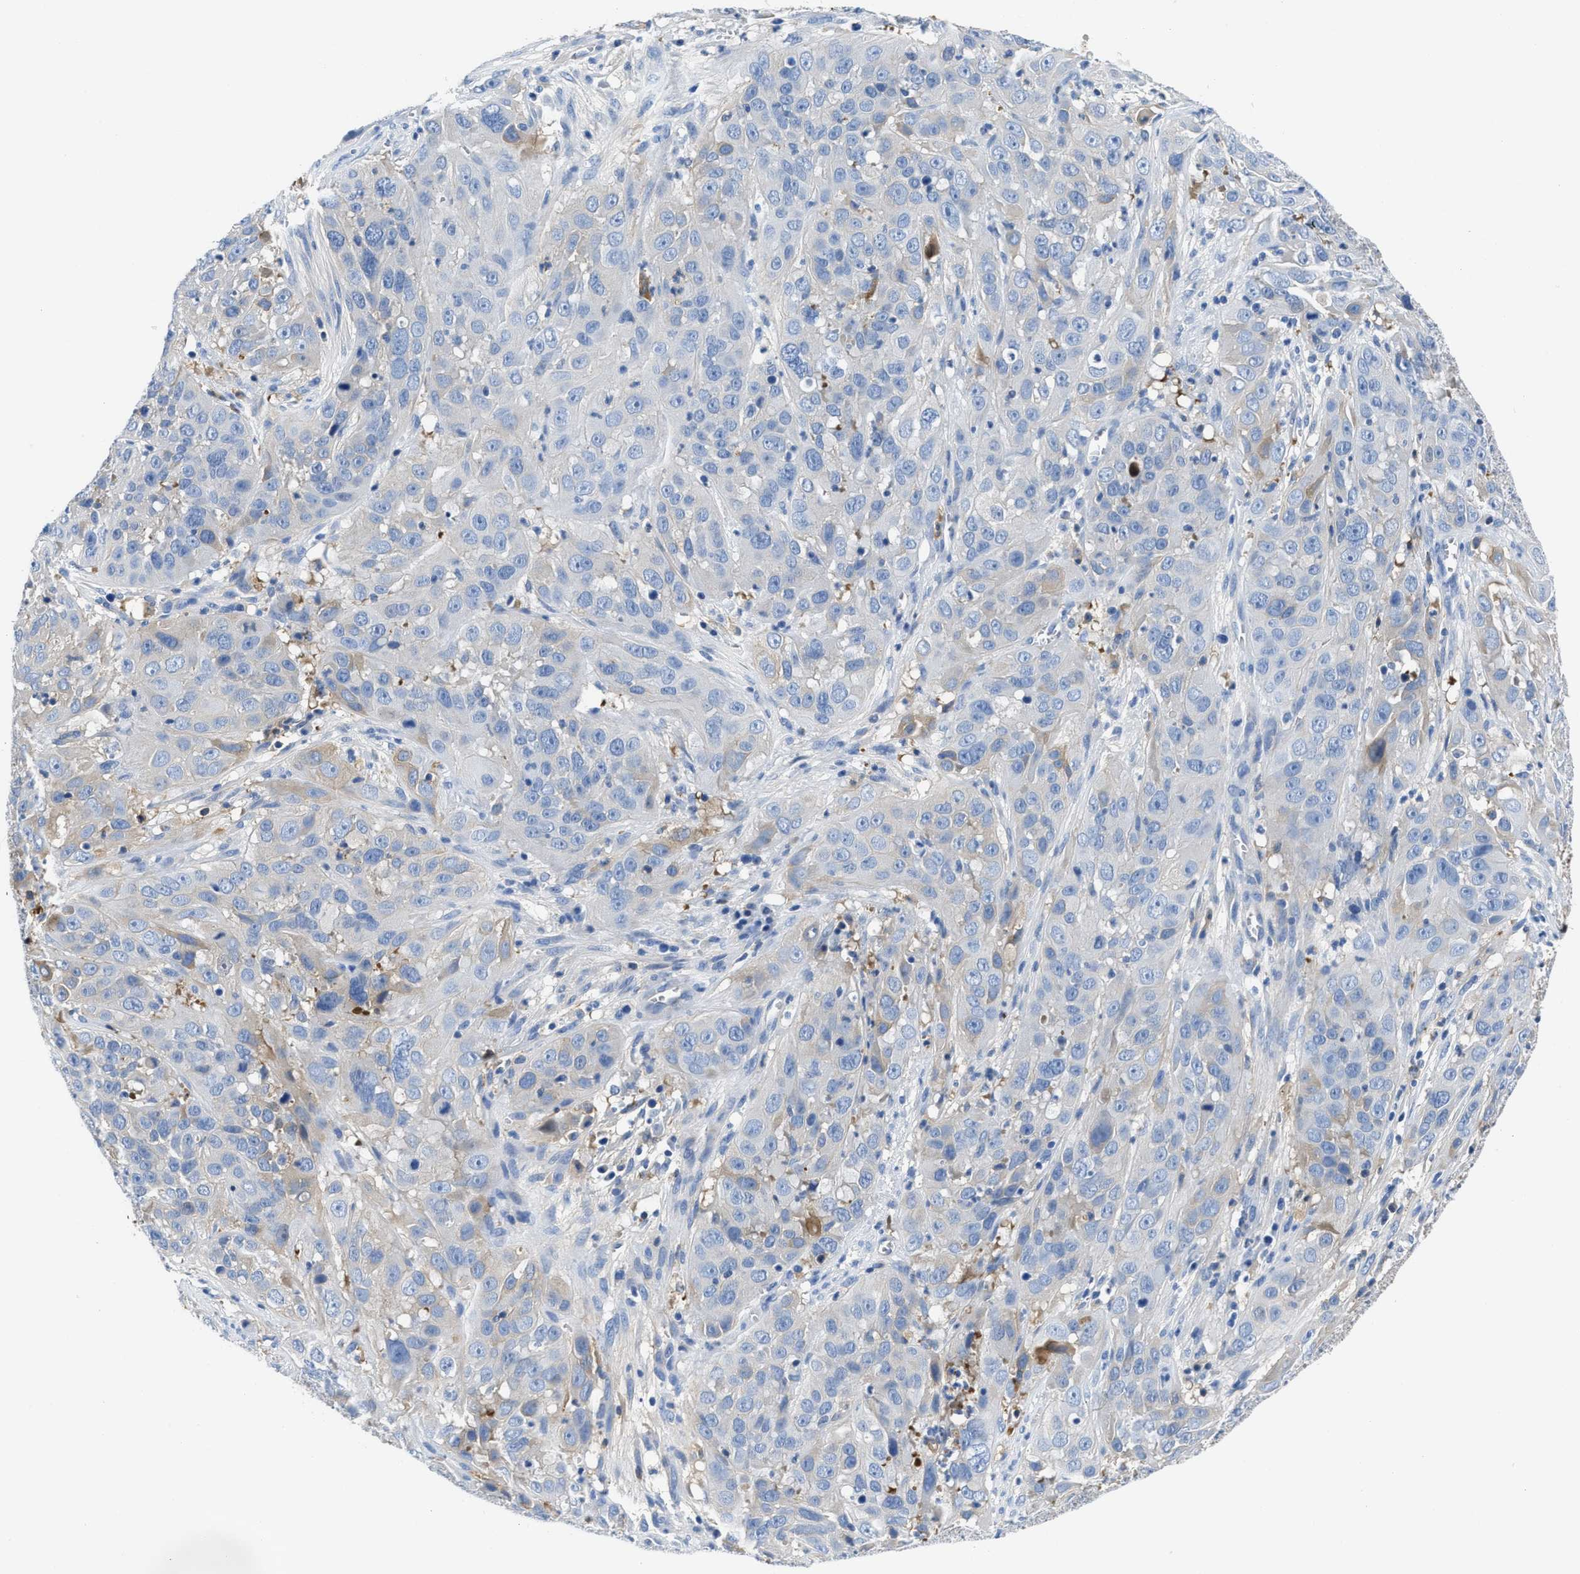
{"staining": {"intensity": "weak", "quantity": "<25%", "location": "cytoplasmic/membranous"}, "tissue": "cervical cancer", "cell_type": "Tumor cells", "image_type": "cancer", "snomed": [{"axis": "morphology", "description": "Squamous cell carcinoma, NOS"}, {"axis": "topography", "description": "Cervix"}], "caption": "Photomicrograph shows no significant protein expression in tumor cells of cervical cancer (squamous cell carcinoma).", "gene": "GC", "patient": {"sex": "female", "age": 32}}